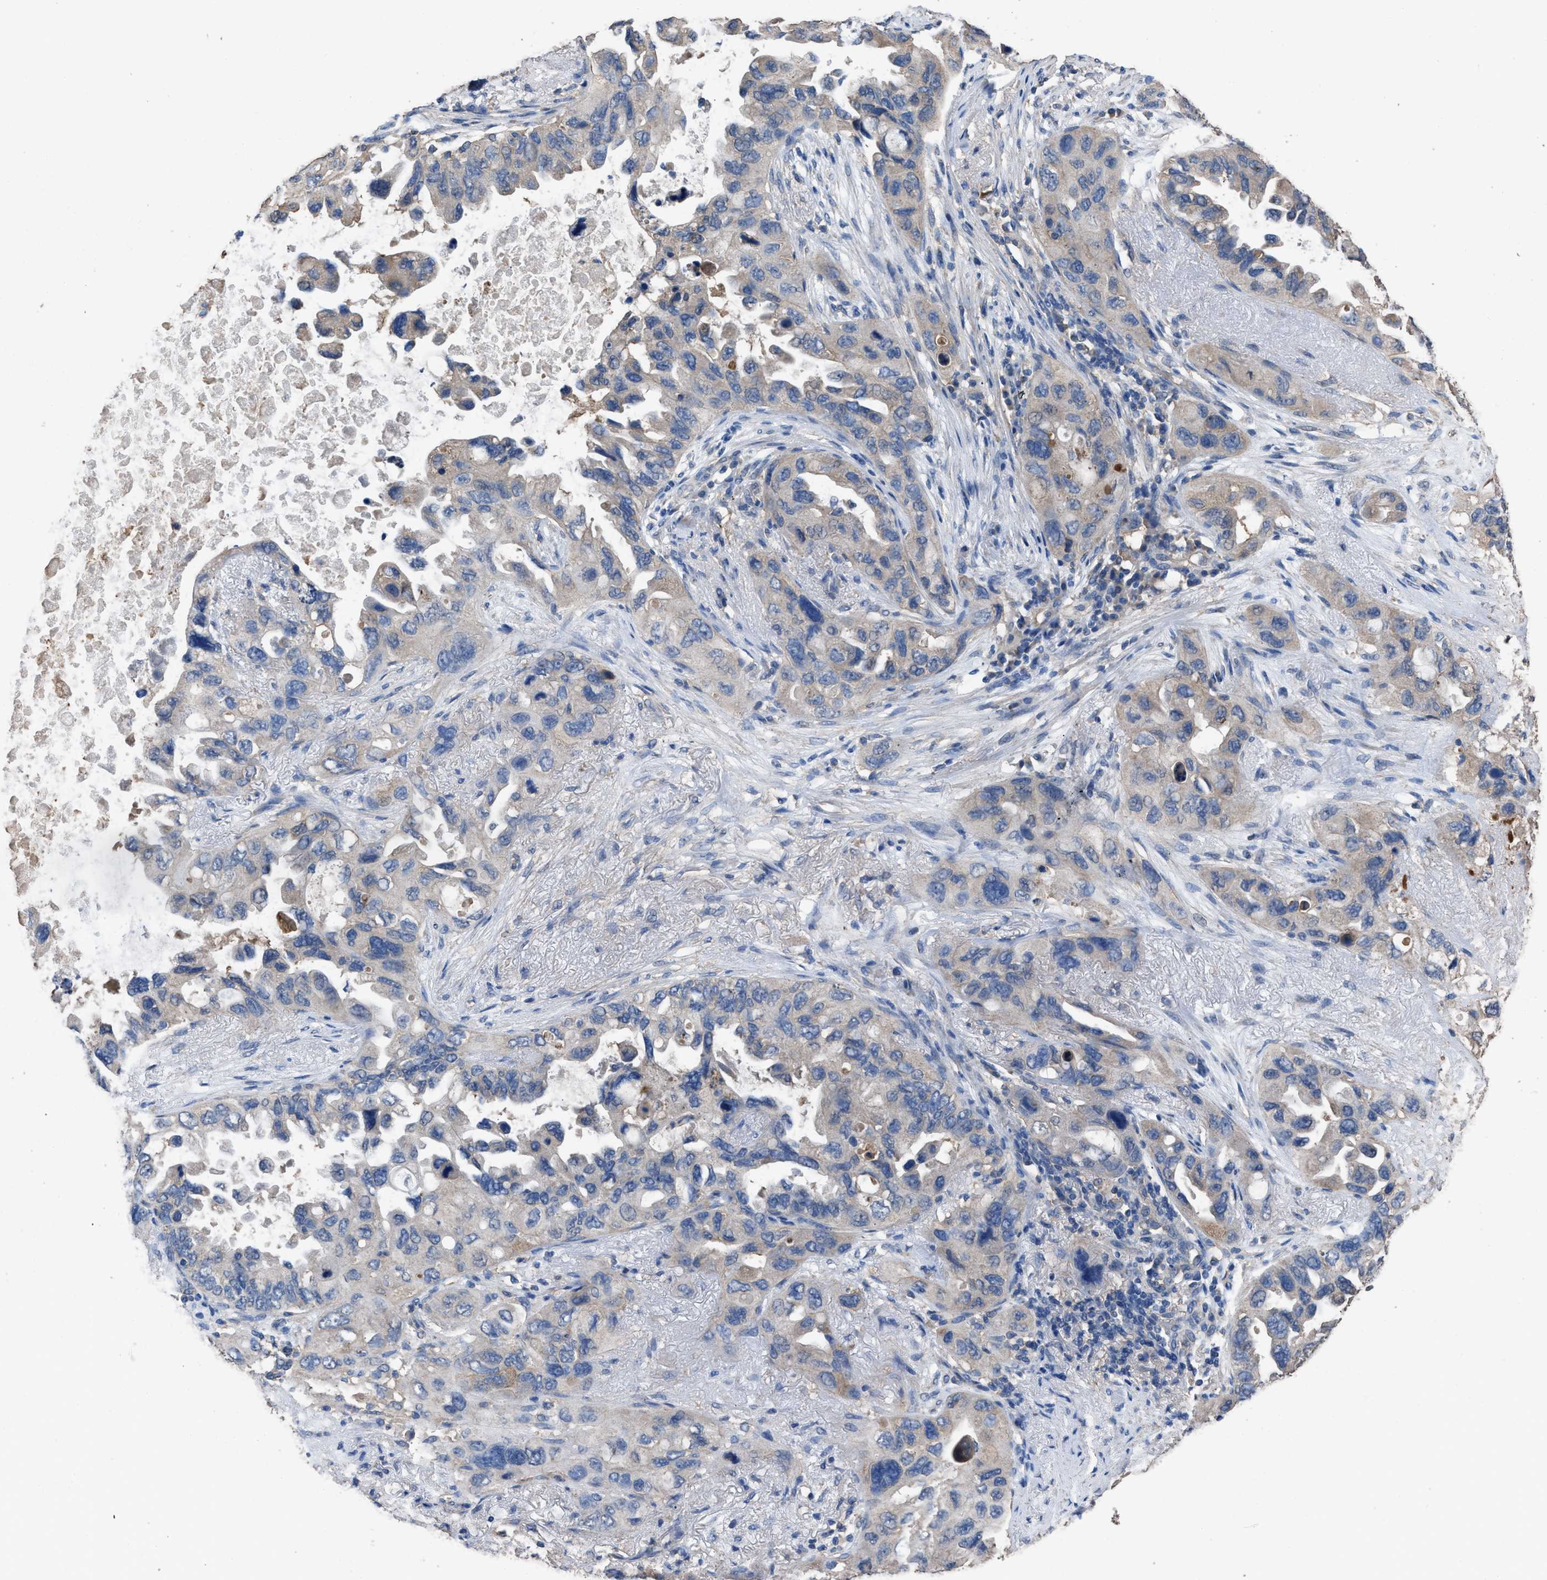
{"staining": {"intensity": "weak", "quantity": "<25%", "location": "cytoplasmic/membranous"}, "tissue": "lung cancer", "cell_type": "Tumor cells", "image_type": "cancer", "snomed": [{"axis": "morphology", "description": "Squamous cell carcinoma, NOS"}, {"axis": "topography", "description": "Lung"}], "caption": "Image shows no protein staining in tumor cells of squamous cell carcinoma (lung) tissue.", "gene": "ITSN1", "patient": {"sex": "female", "age": 73}}